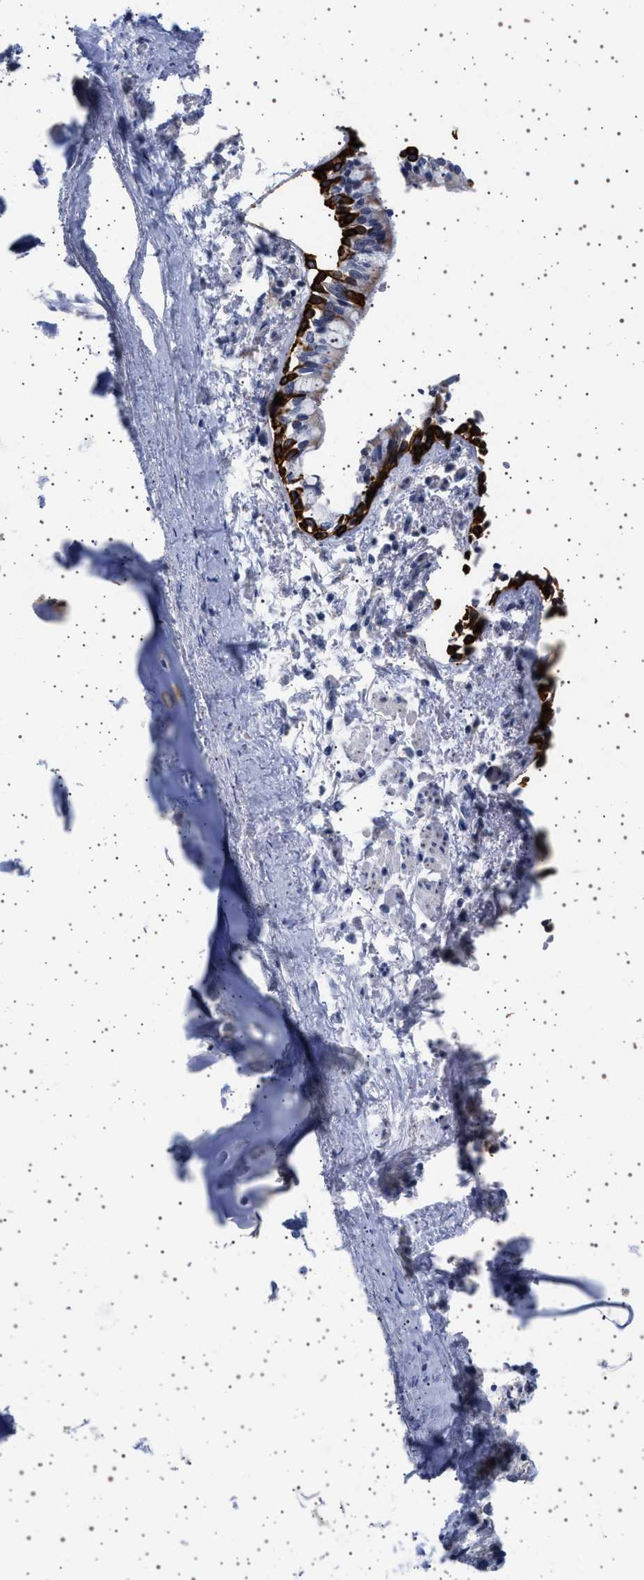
{"staining": {"intensity": "negative", "quantity": "none", "location": "none"}, "tissue": "adipose tissue", "cell_type": "Adipocytes", "image_type": "normal", "snomed": [{"axis": "morphology", "description": "Normal tissue, NOS"}, {"axis": "topography", "description": "Cartilage tissue"}, {"axis": "topography", "description": "Lung"}], "caption": "This is a histopathology image of IHC staining of benign adipose tissue, which shows no positivity in adipocytes.", "gene": "TRMT10B", "patient": {"sex": "female", "age": 77}}